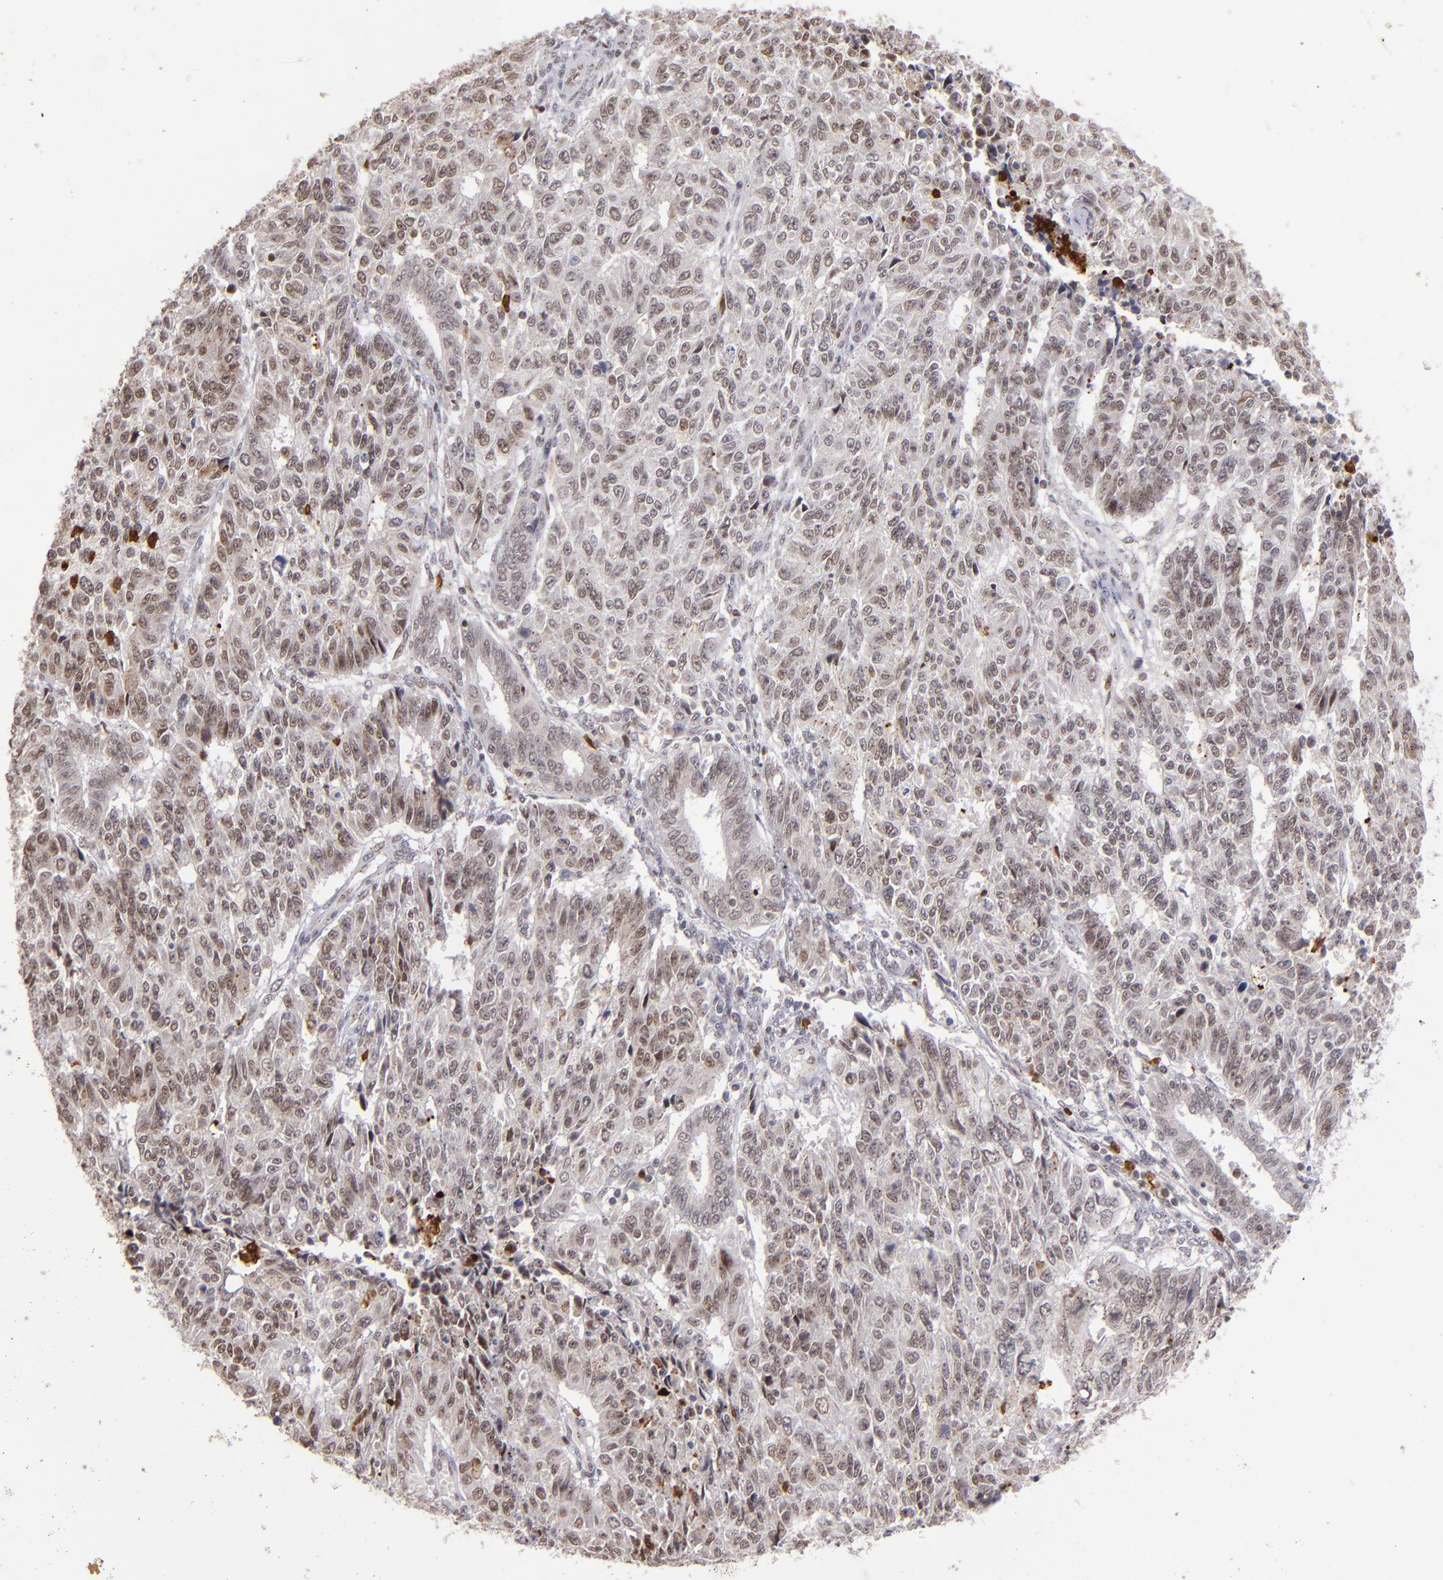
{"staining": {"intensity": "weak", "quantity": "25%-75%", "location": "nuclear"}, "tissue": "endometrial cancer", "cell_type": "Tumor cells", "image_type": "cancer", "snomed": [{"axis": "morphology", "description": "Adenocarcinoma, NOS"}, {"axis": "topography", "description": "Endometrium"}], "caption": "The immunohistochemical stain labels weak nuclear positivity in tumor cells of adenocarcinoma (endometrial) tissue.", "gene": "RXRG", "patient": {"sex": "female", "age": 42}}